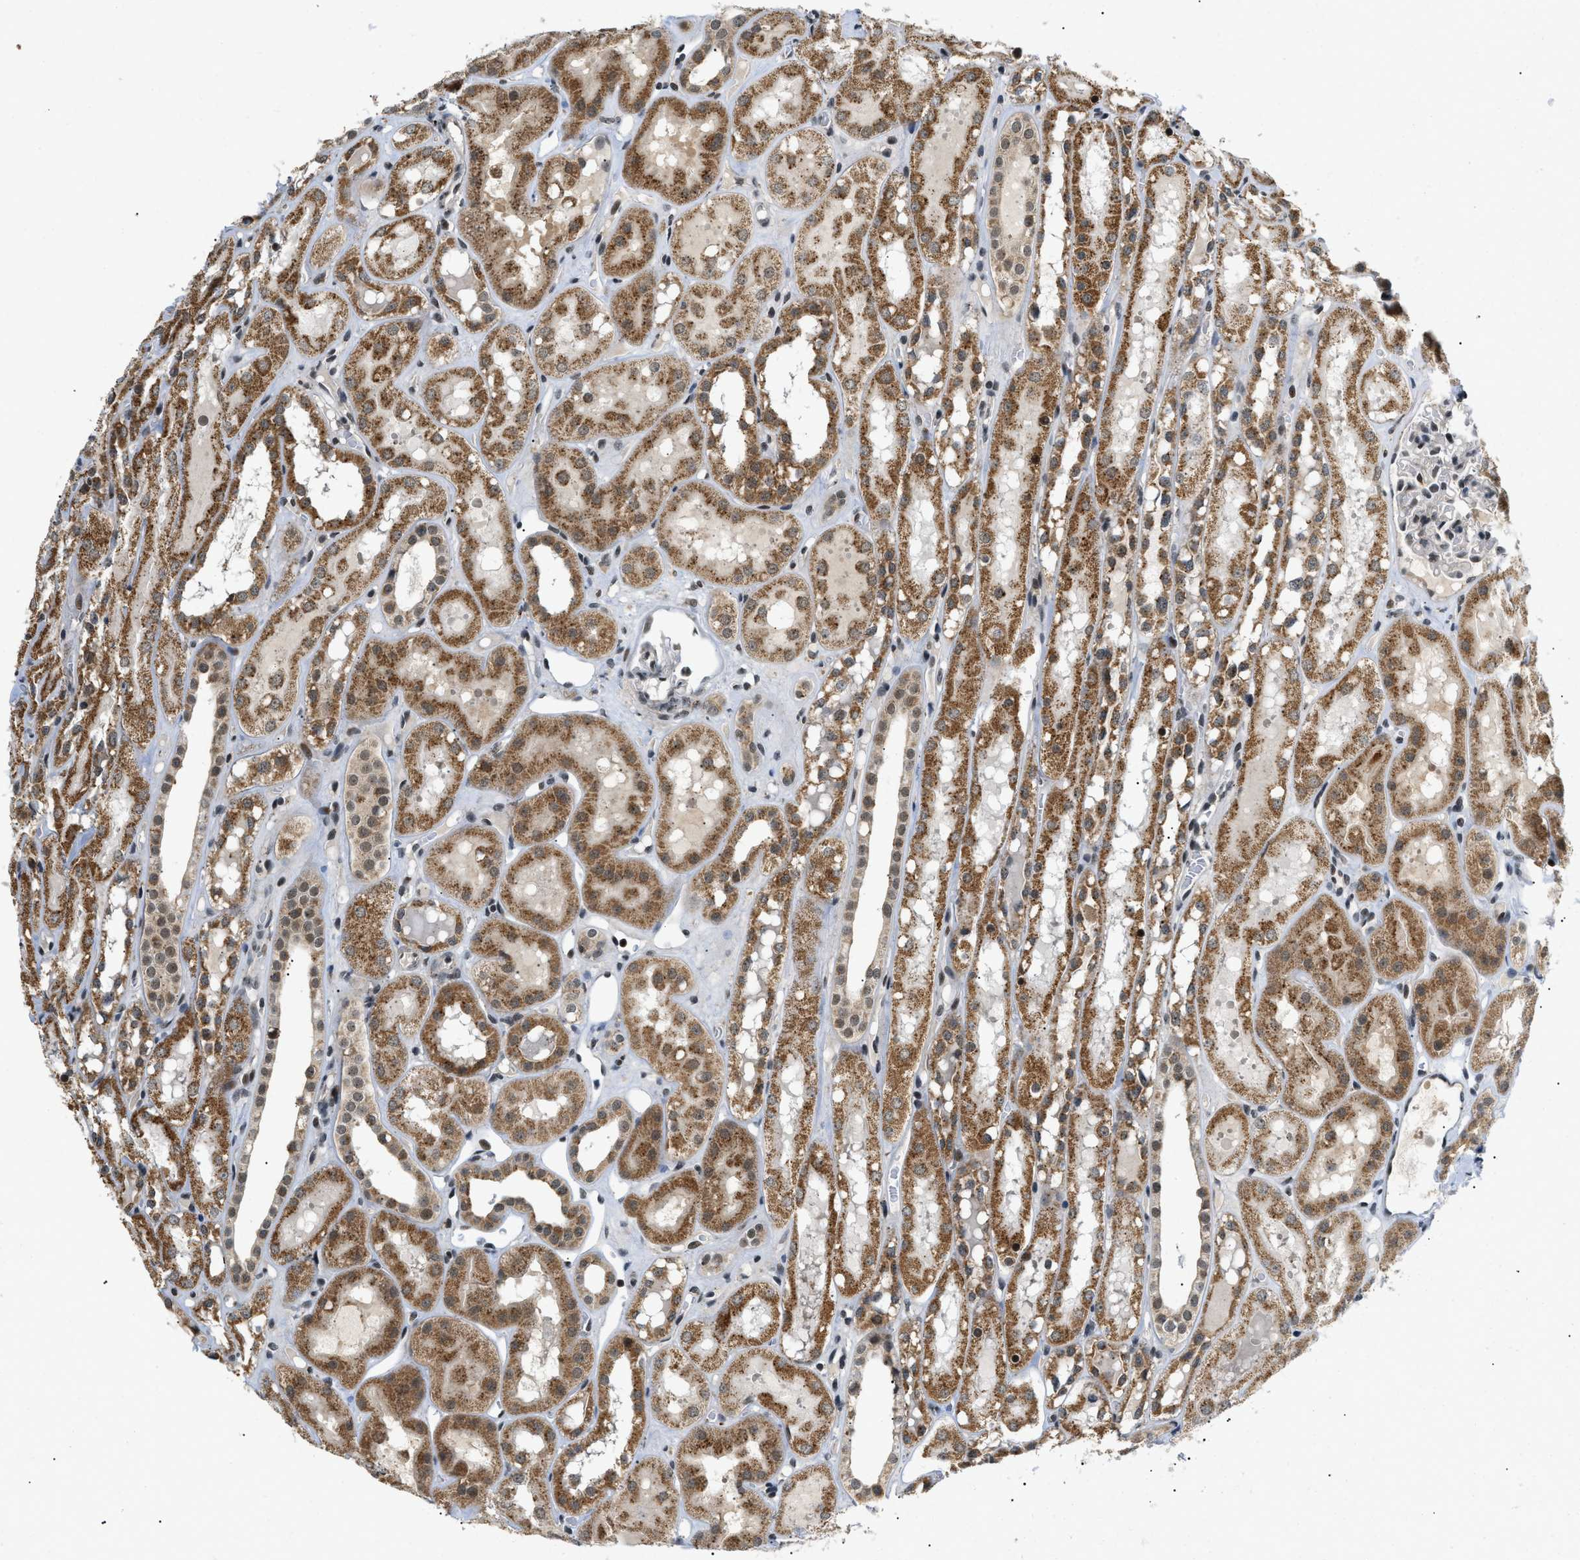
{"staining": {"intensity": "weak", "quantity": "<25%", "location": "cytoplasmic/membranous"}, "tissue": "kidney", "cell_type": "Cells in glomeruli", "image_type": "normal", "snomed": [{"axis": "morphology", "description": "Normal tissue, NOS"}, {"axis": "topography", "description": "Kidney"}, {"axis": "topography", "description": "Urinary bladder"}], "caption": "IHC photomicrograph of unremarkable kidney stained for a protein (brown), which exhibits no positivity in cells in glomeruli.", "gene": "ZBTB11", "patient": {"sex": "male", "age": 16}}